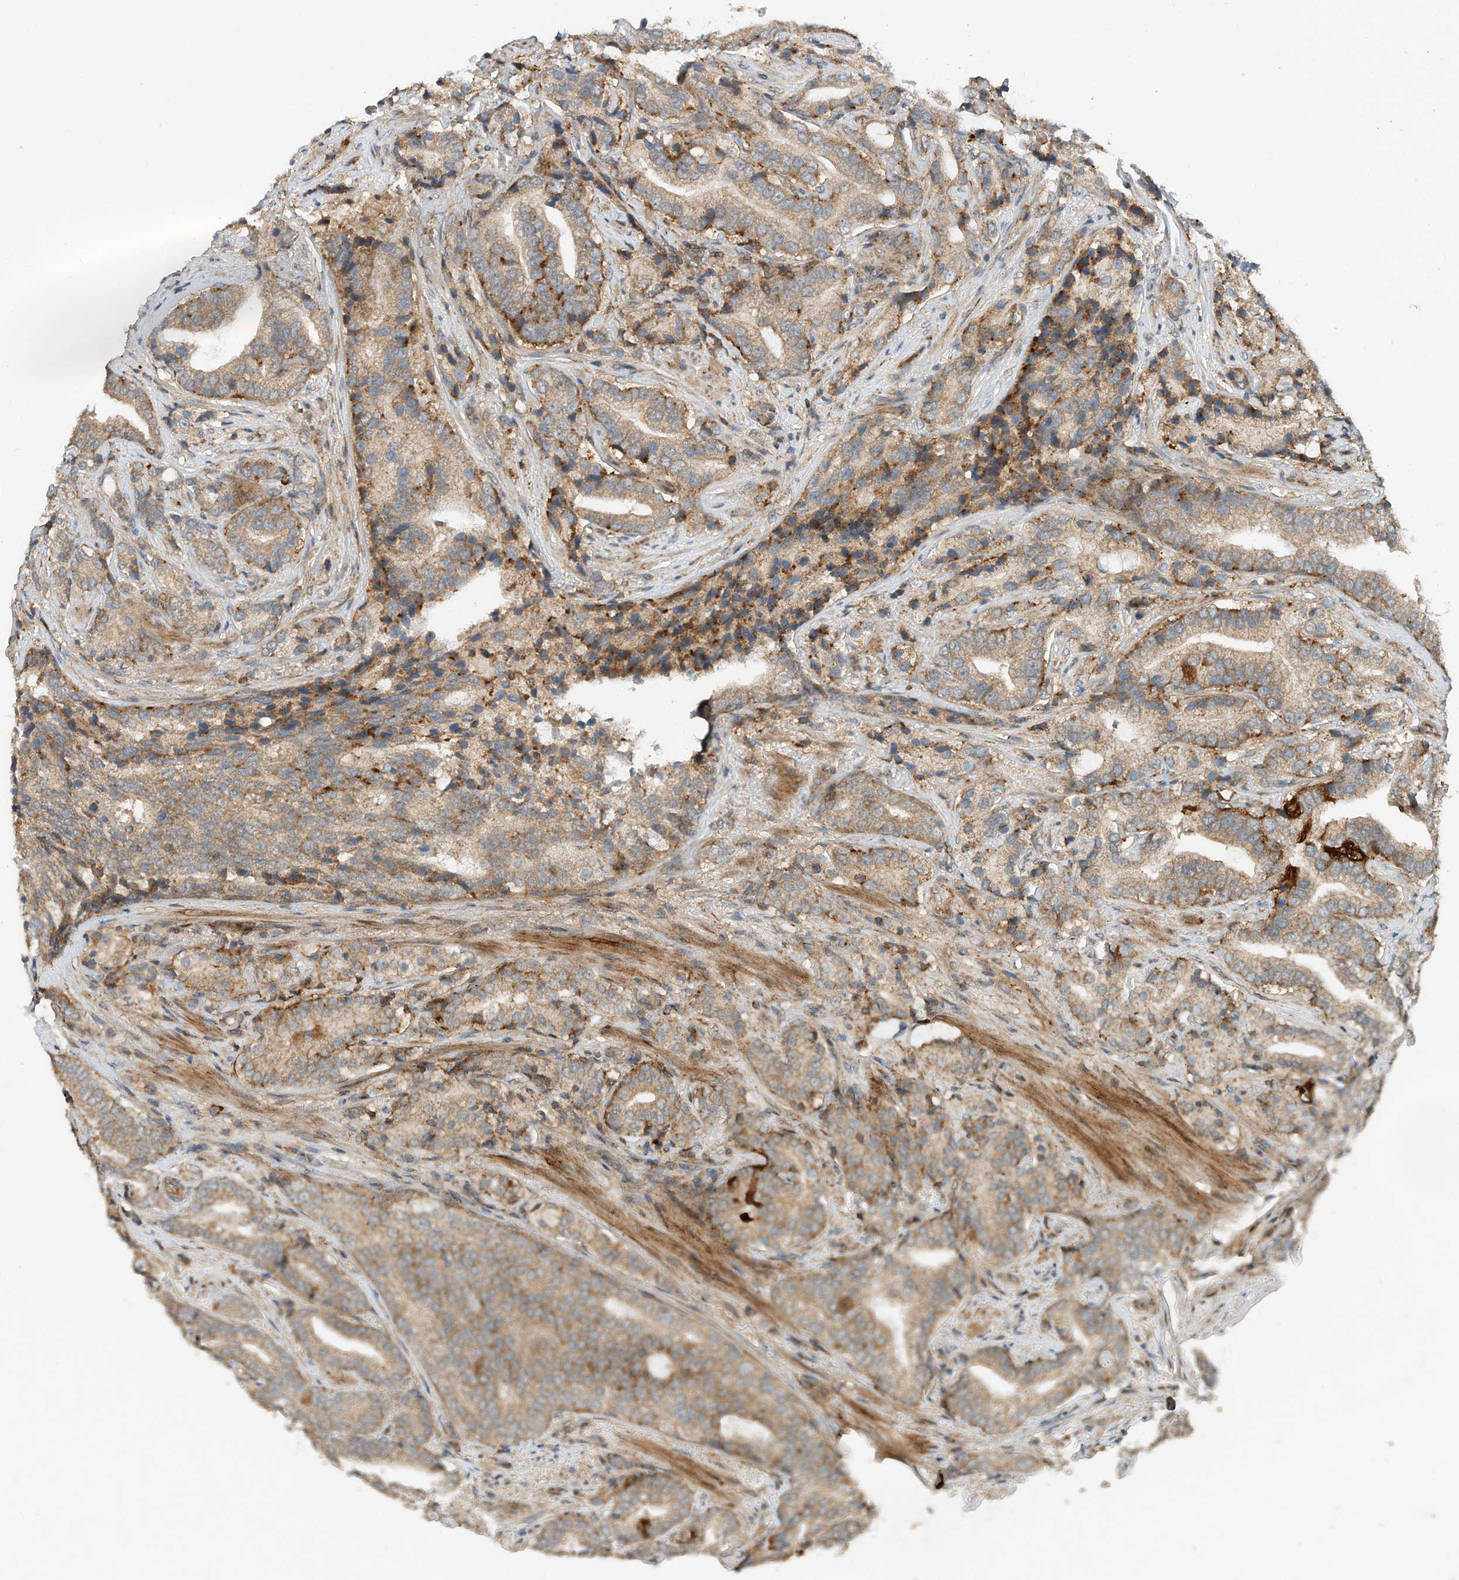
{"staining": {"intensity": "moderate", "quantity": "25%-75%", "location": "cytoplasmic/membranous"}, "tissue": "prostate cancer", "cell_type": "Tumor cells", "image_type": "cancer", "snomed": [{"axis": "morphology", "description": "Adenocarcinoma, High grade"}, {"axis": "topography", "description": "Prostate"}], "caption": "Prostate cancer was stained to show a protein in brown. There is medium levels of moderate cytoplasmic/membranous positivity in about 25%-75% of tumor cells.", "gene": "CPAMD8", "patient": {"sex": "male", "age": 57}}